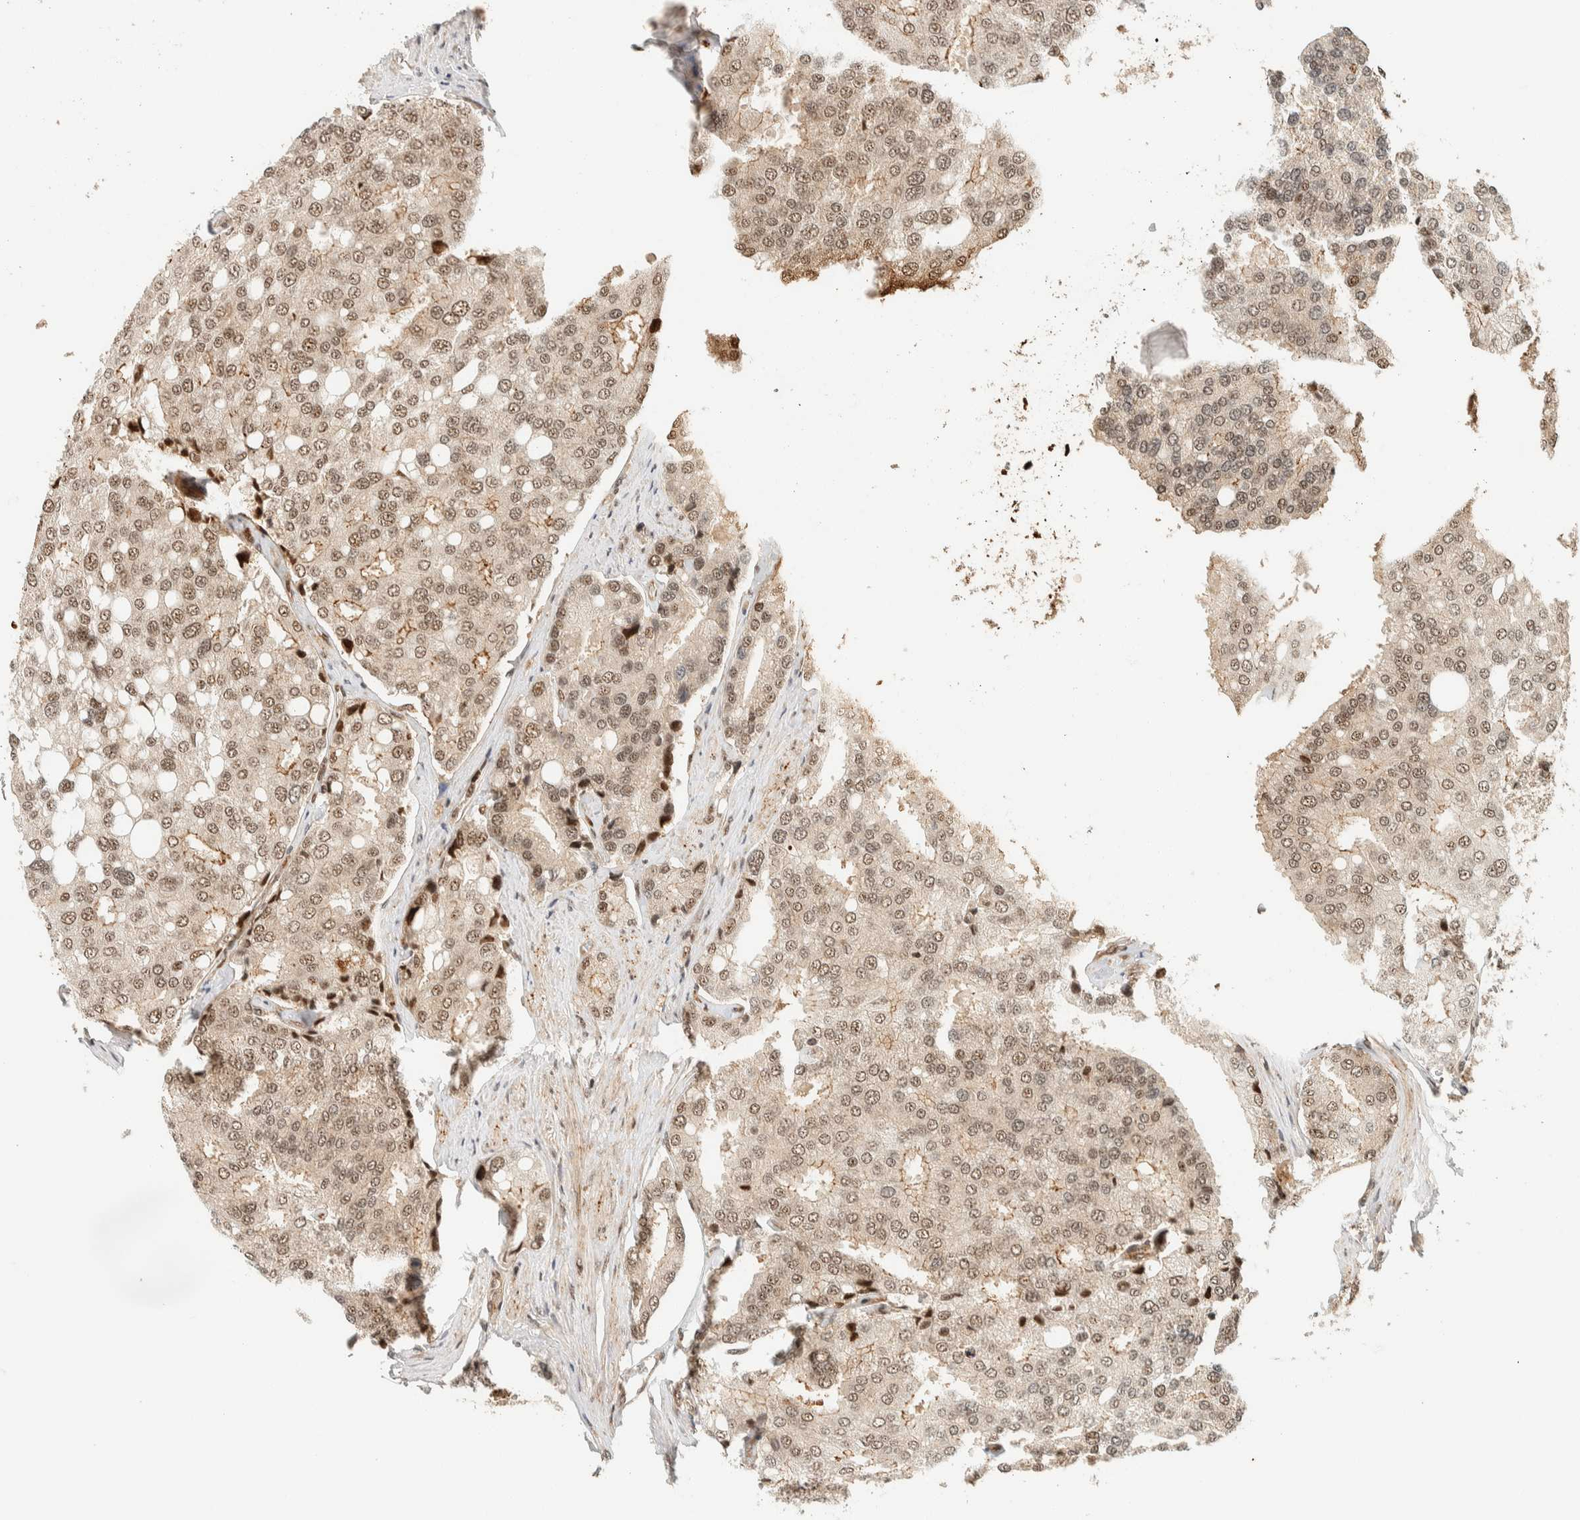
{"staining": {"intensity": "weak", "quantity": ">75%", "location": "nuclear"}, "tissue": "prostate cancer", "cell_type": "Tumor cells", "image_type": "cancer", "snomed": [{"axis": "morphology", "description": "Adenocarcinoma, High grade"}, {"axis": "topography", "description": "Prostate"}], "caption": "Immunohistochemistry (DAB (3,3'-diaminobenzidine)) staining of prostate cancer (adenocarcinoma (high-grade)) displays weak nuclear protein staining in approximately >75% of tumor cells.", "gene": "SIK1", "patient": {"sex": "male", "age": 50}}